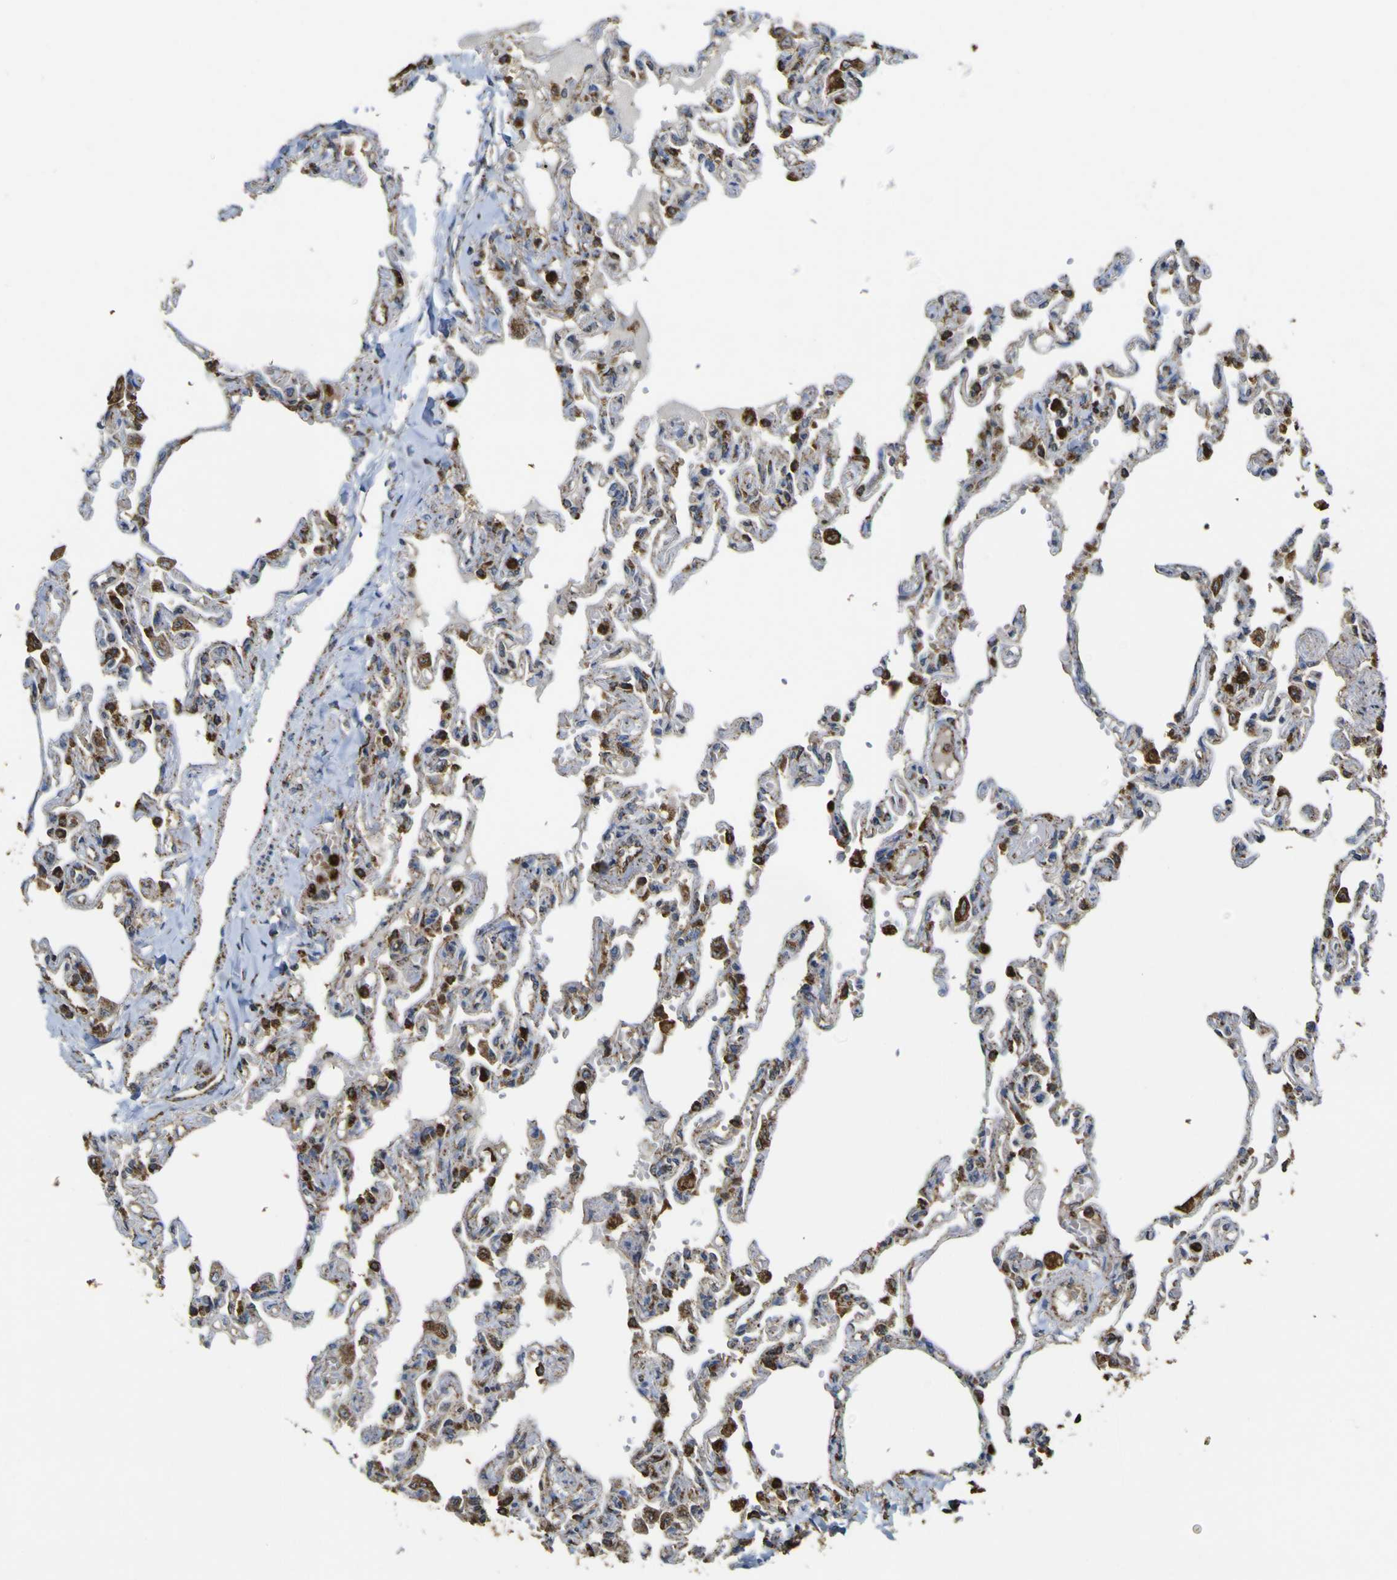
{"staining": {"intensity": "strong", "quantity": "<25%", "location": "cytoplasmic/membranous,nuclear"}, "tissue": "lung", "cell_type": "Alveolar cells", "image_type": "normal", "snomed": [{"axis": "morphology", "description": "Normal tissue, NOS"}, {"axis": "topography", "description": "Lung"}], "caption": "This micrograph displays immunohistochemistry (IHC) staining of normal lung, with medium strong cytoplasmic/membranous,nuclear expression in about <25% of alveolar cells.", "gene": "ACSL3", "patient": {"sex": "male", "age": 21}}